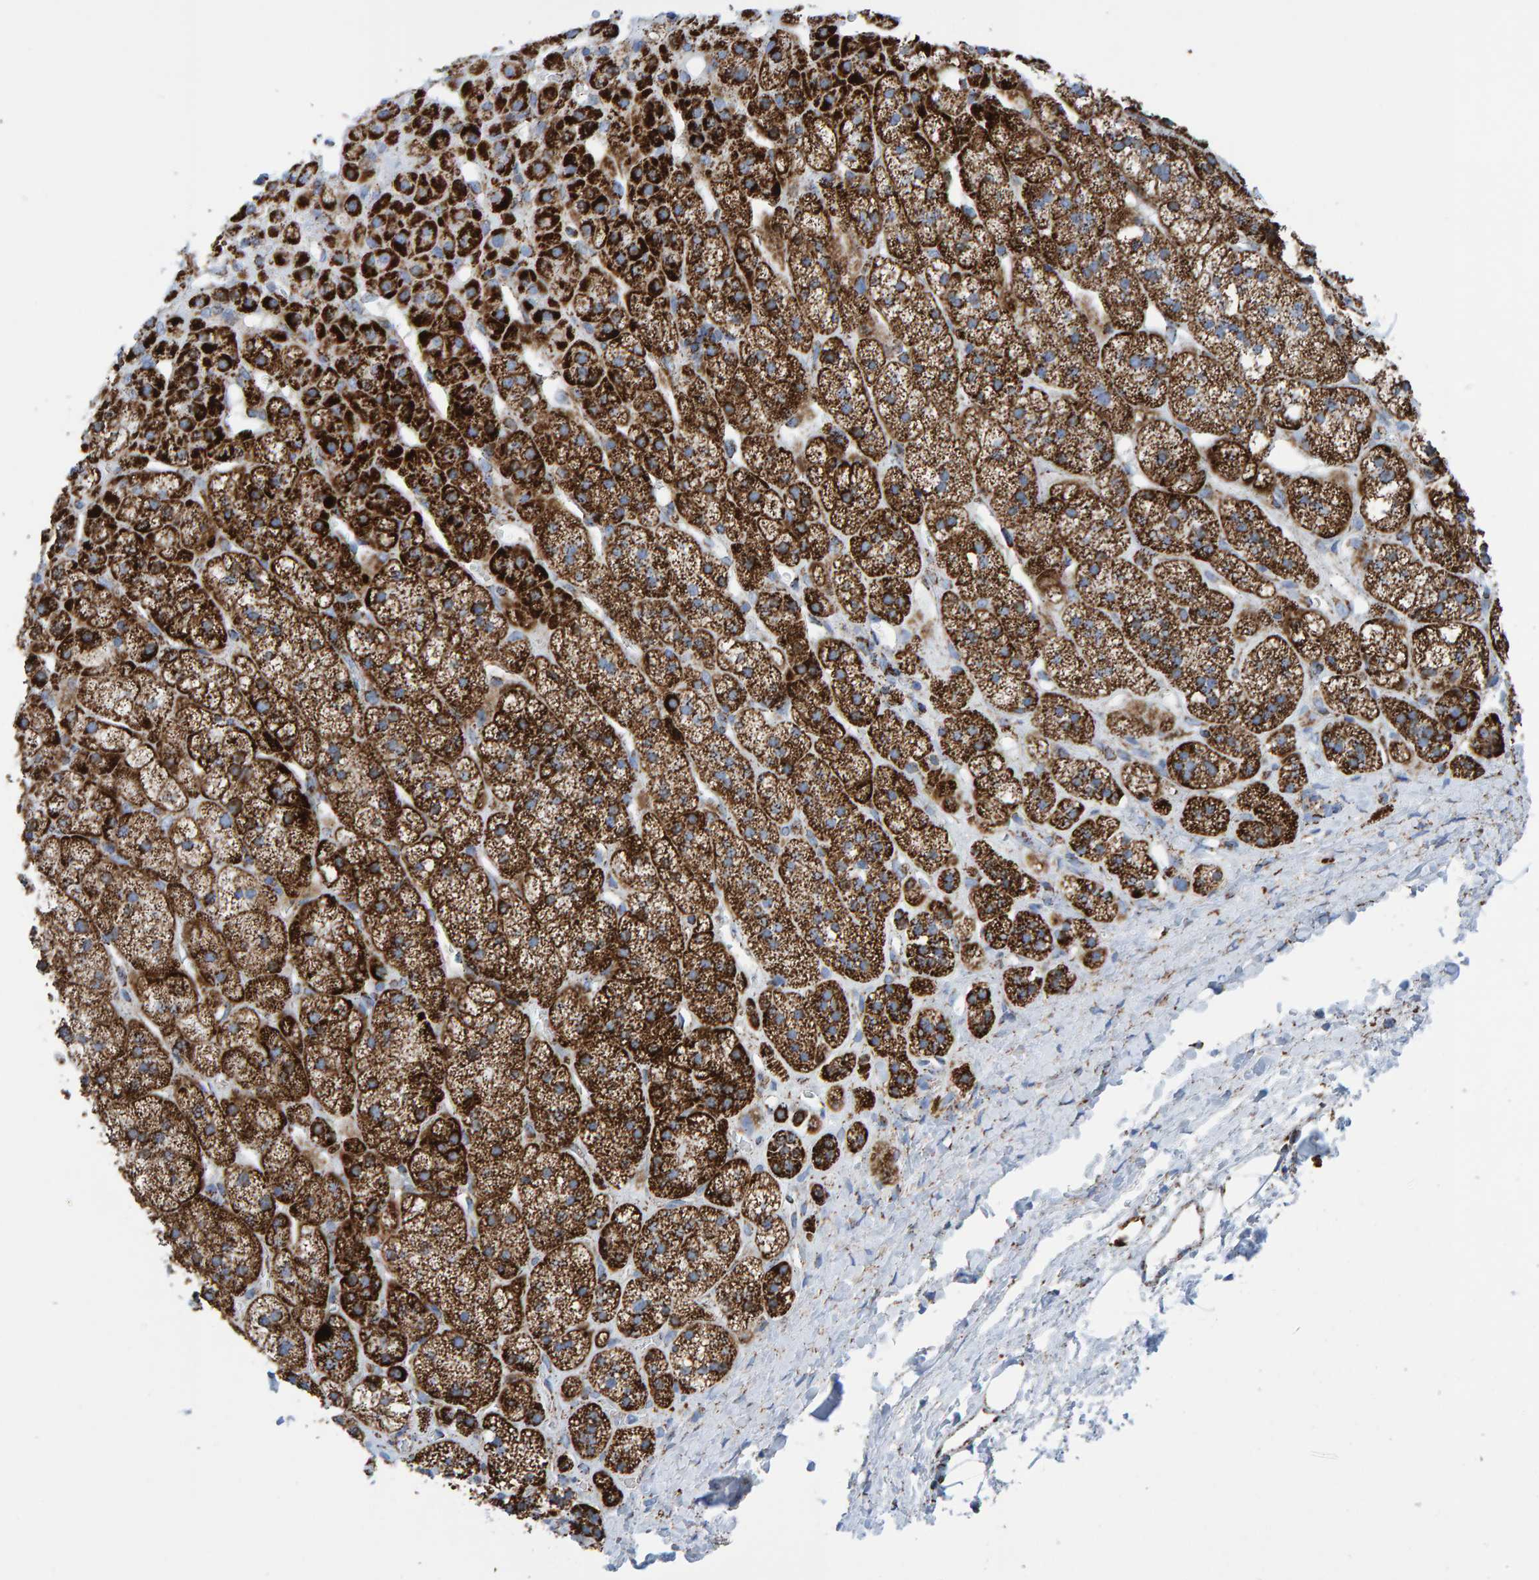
{"staining": {"intensity": "strong", "quantity": ">75%", "location": "cytoplasmic/membranous"}, "tissue": "adrenal gland", "cell_type": "Glandular cells", "image_type": "normal", "snomed": [{"axis": "morphology", "description": "Normal tissue, NOS"}, {"axis": "topography", "description": "Adrenal gland"}], "caption": "Immunohistochemistry staining of normal adrenal gland, which exhibits high levels of strong cytoplasmic/membranous staining in about >75% of glandular cells indicating strong cytoplasmic/membranous protein positivity. The staining was performed using DAB (3,3'-diaminobenzidine) (brown) for protein detection and nuclei were counterstained in hematoxylin (blue).", "gene": "ENSG00000262660", "patient": {"sex": "male", "age": 56}}